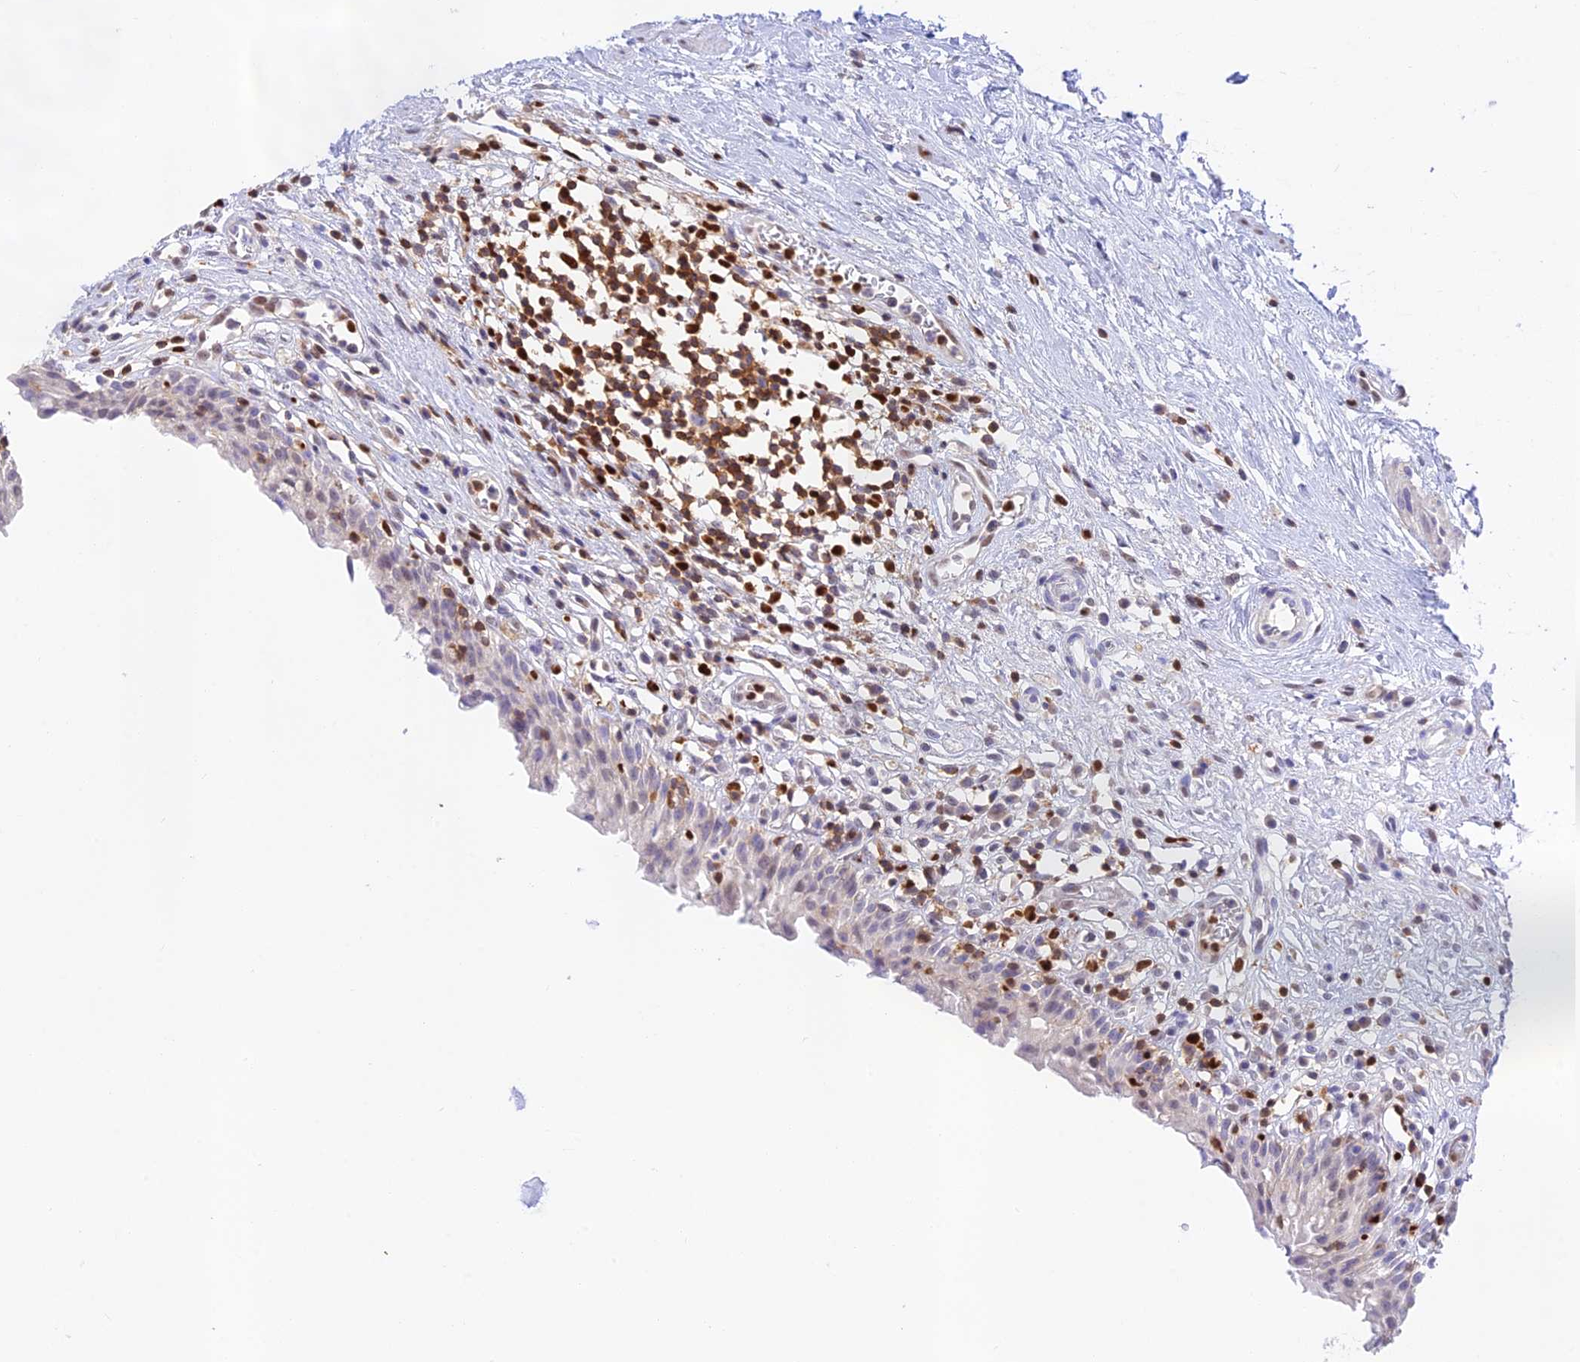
{"staining": {"intensity": "negative", "quantity": "none", "location": "none"}, "tissue": "urinary bladder", "cell_type": "Urothelial cells", "image_type": "normal", "snomed": [{"axis": "morphology", "description": "Normal tissue, NOS"}, {"axis": "morphology", "description": "Inflammation, NOS"}, {"axis": "topography", "description": "Urinary bladder"}], "caption": "This photomicrograph is of benign urinary bladder stained with immunohistochemistry (IHC) to label a protein in brown with the nuclei are counter-stained blue. There is no expression in urothelial cells.", "gene": "DENND1C", "patient": {"sex": "male", "age": 63}}